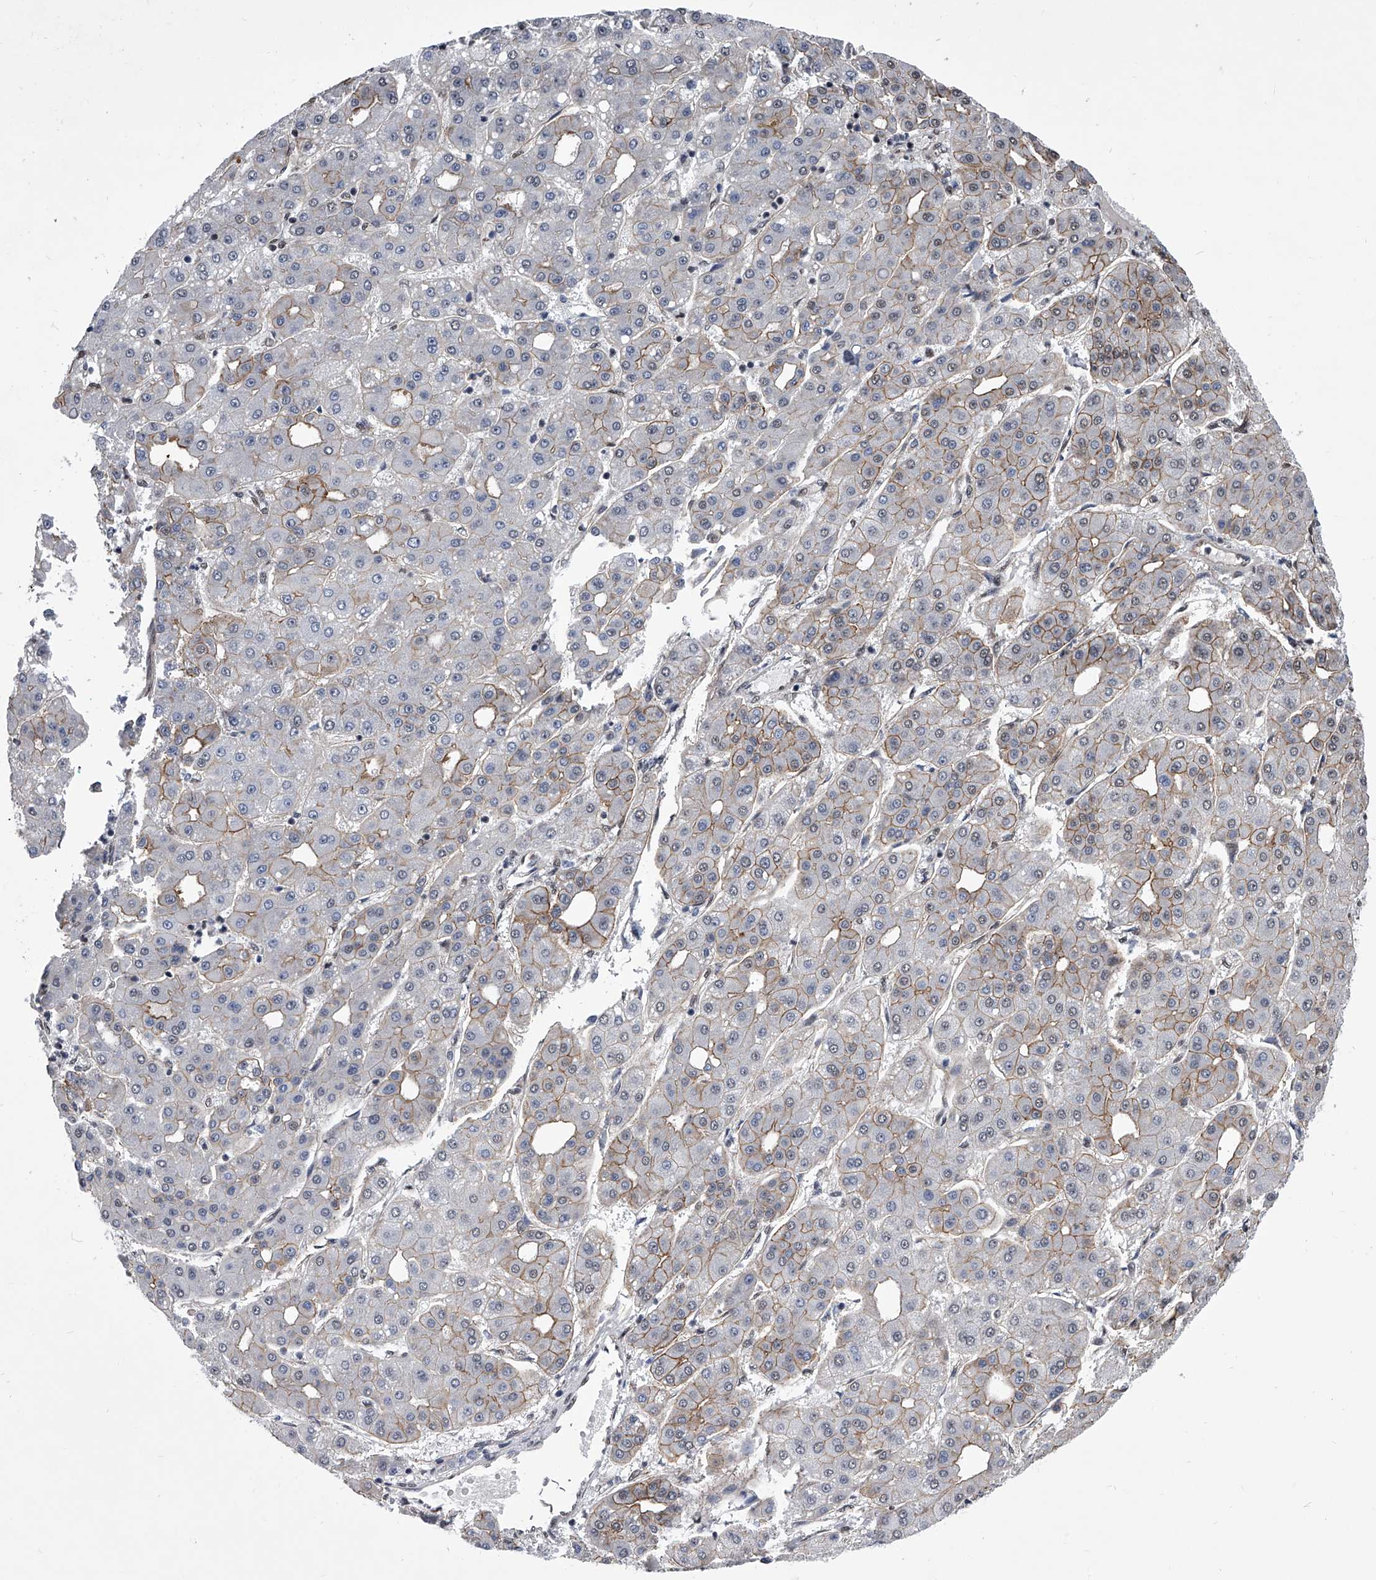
{"staining": {"intensity": "weak", "quantity": "25%-75%", "location": "cytoplasmic/membranous"}, "tissue": "liver cancer", "cell_type": "Tumor cells", "image_type": "cancer", "snomed": [{"axis": "morphology", "description": "Carcinoma, Hepatocellular, NOS"}, {"axis": "topography", "description": "Liver"}], "caption": "Liver cancer tissue shows weak cytoplasmic/membranous staining in about 25%-75% of tumor cells, visualized by immunohistochemistry. (Stains: DAB (3,3'-diaminobenzidine) in brown, nuclei in blue, Microscopy: brightfield microscopy at high magnification).", "gene": "ZNF76", "patient": {"sex": "male", "age": 65}}